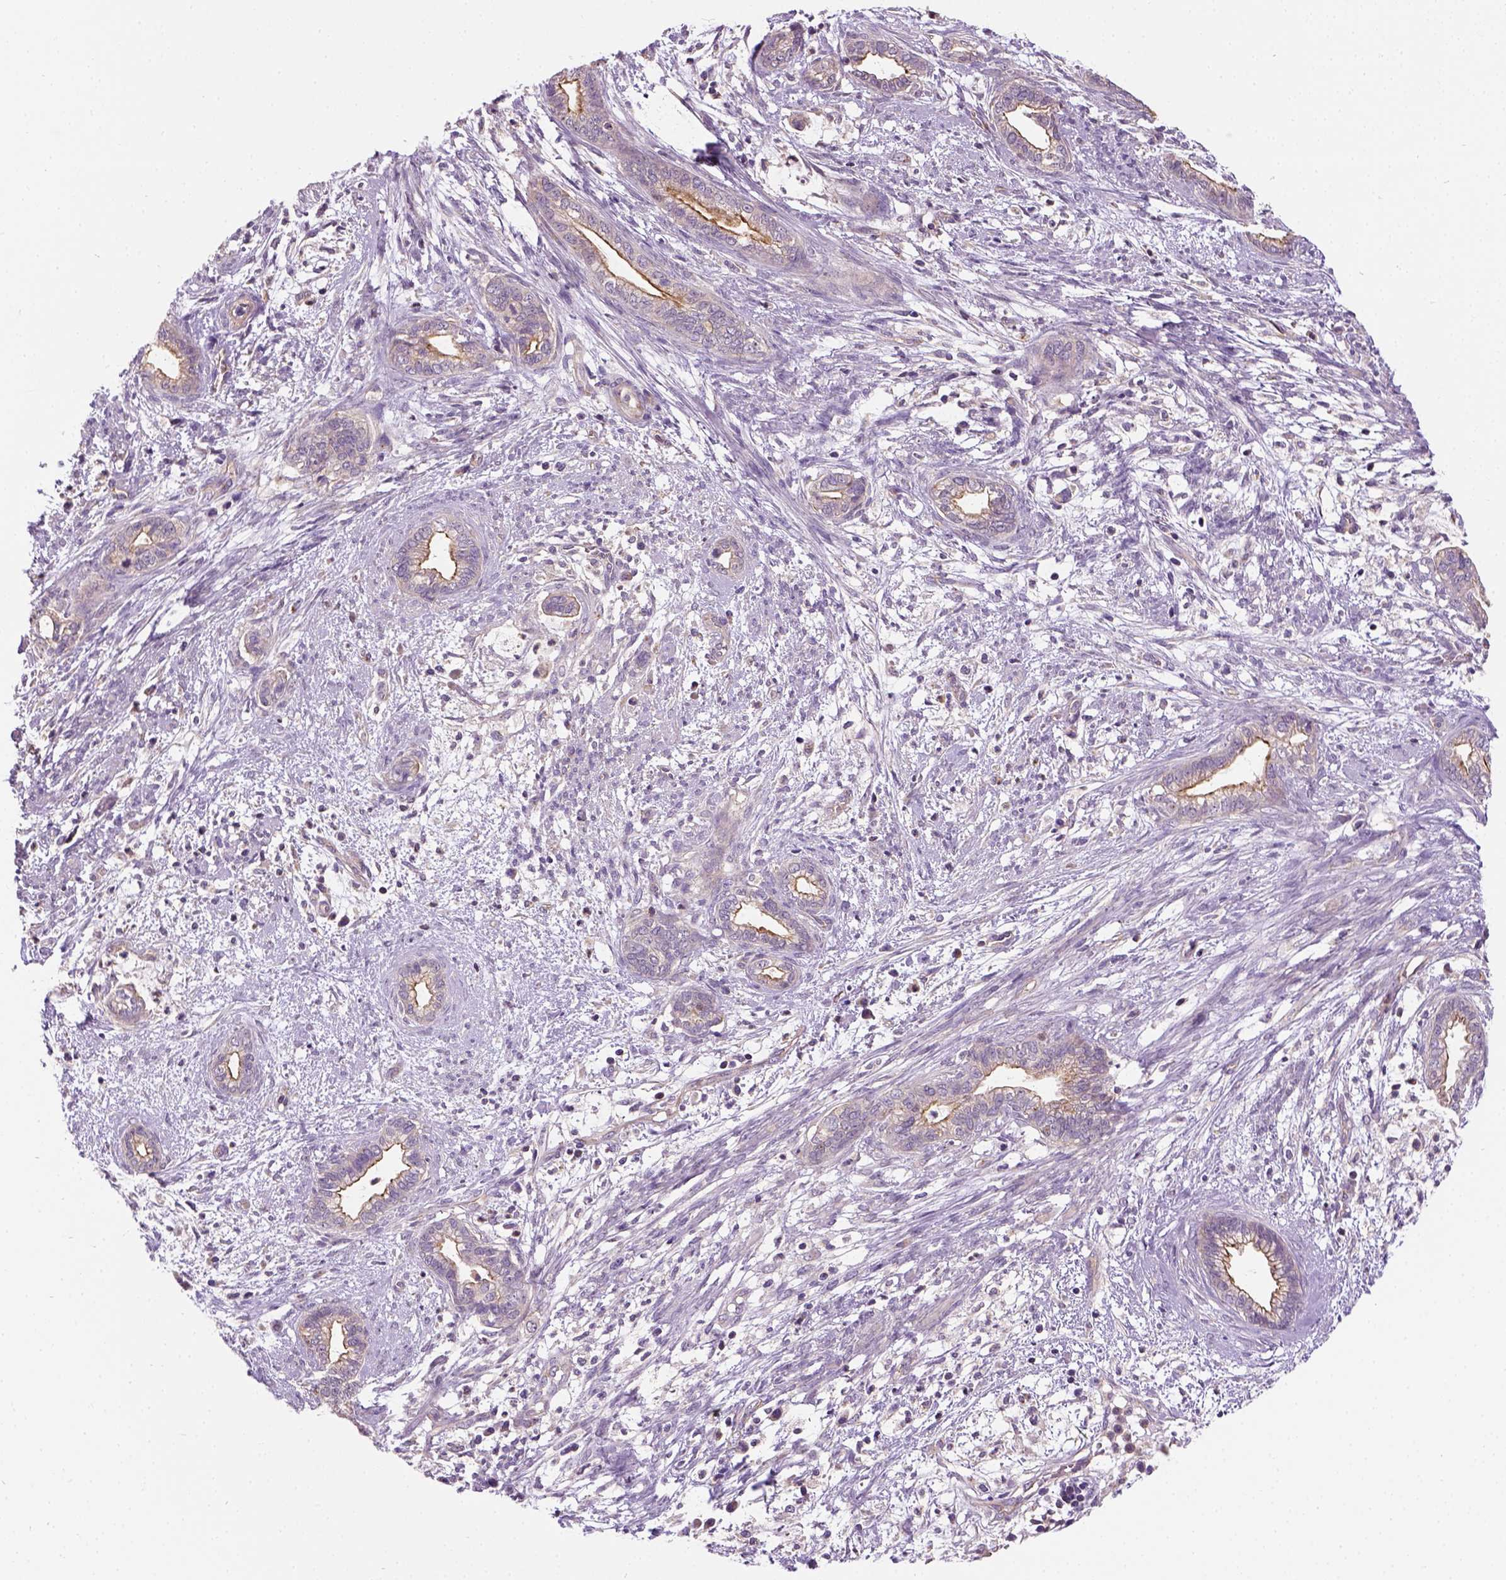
{"staining": {"intensity": "moderate", "quantity": "<25%", "location": "cytoplasmic/membranous"}, "tissue": "cervical cancer", "cell_type": "Tumor cells", "image_type": "cancer", "snomed": [{"axis": "morphology", "description": "Adenocarcinoma, NOS"}, {"axis": "topography", "description": "Cervix"}], "caption": "IHC (DAB) staining of human cervical cancer (adenocarcinoma) exhibits moderate cytoplasmic/membranous protein positivity in approximately <25% of tumor cells.", "gene": "CRACR2A", "patient": {"sex": "female", "age": 62}}